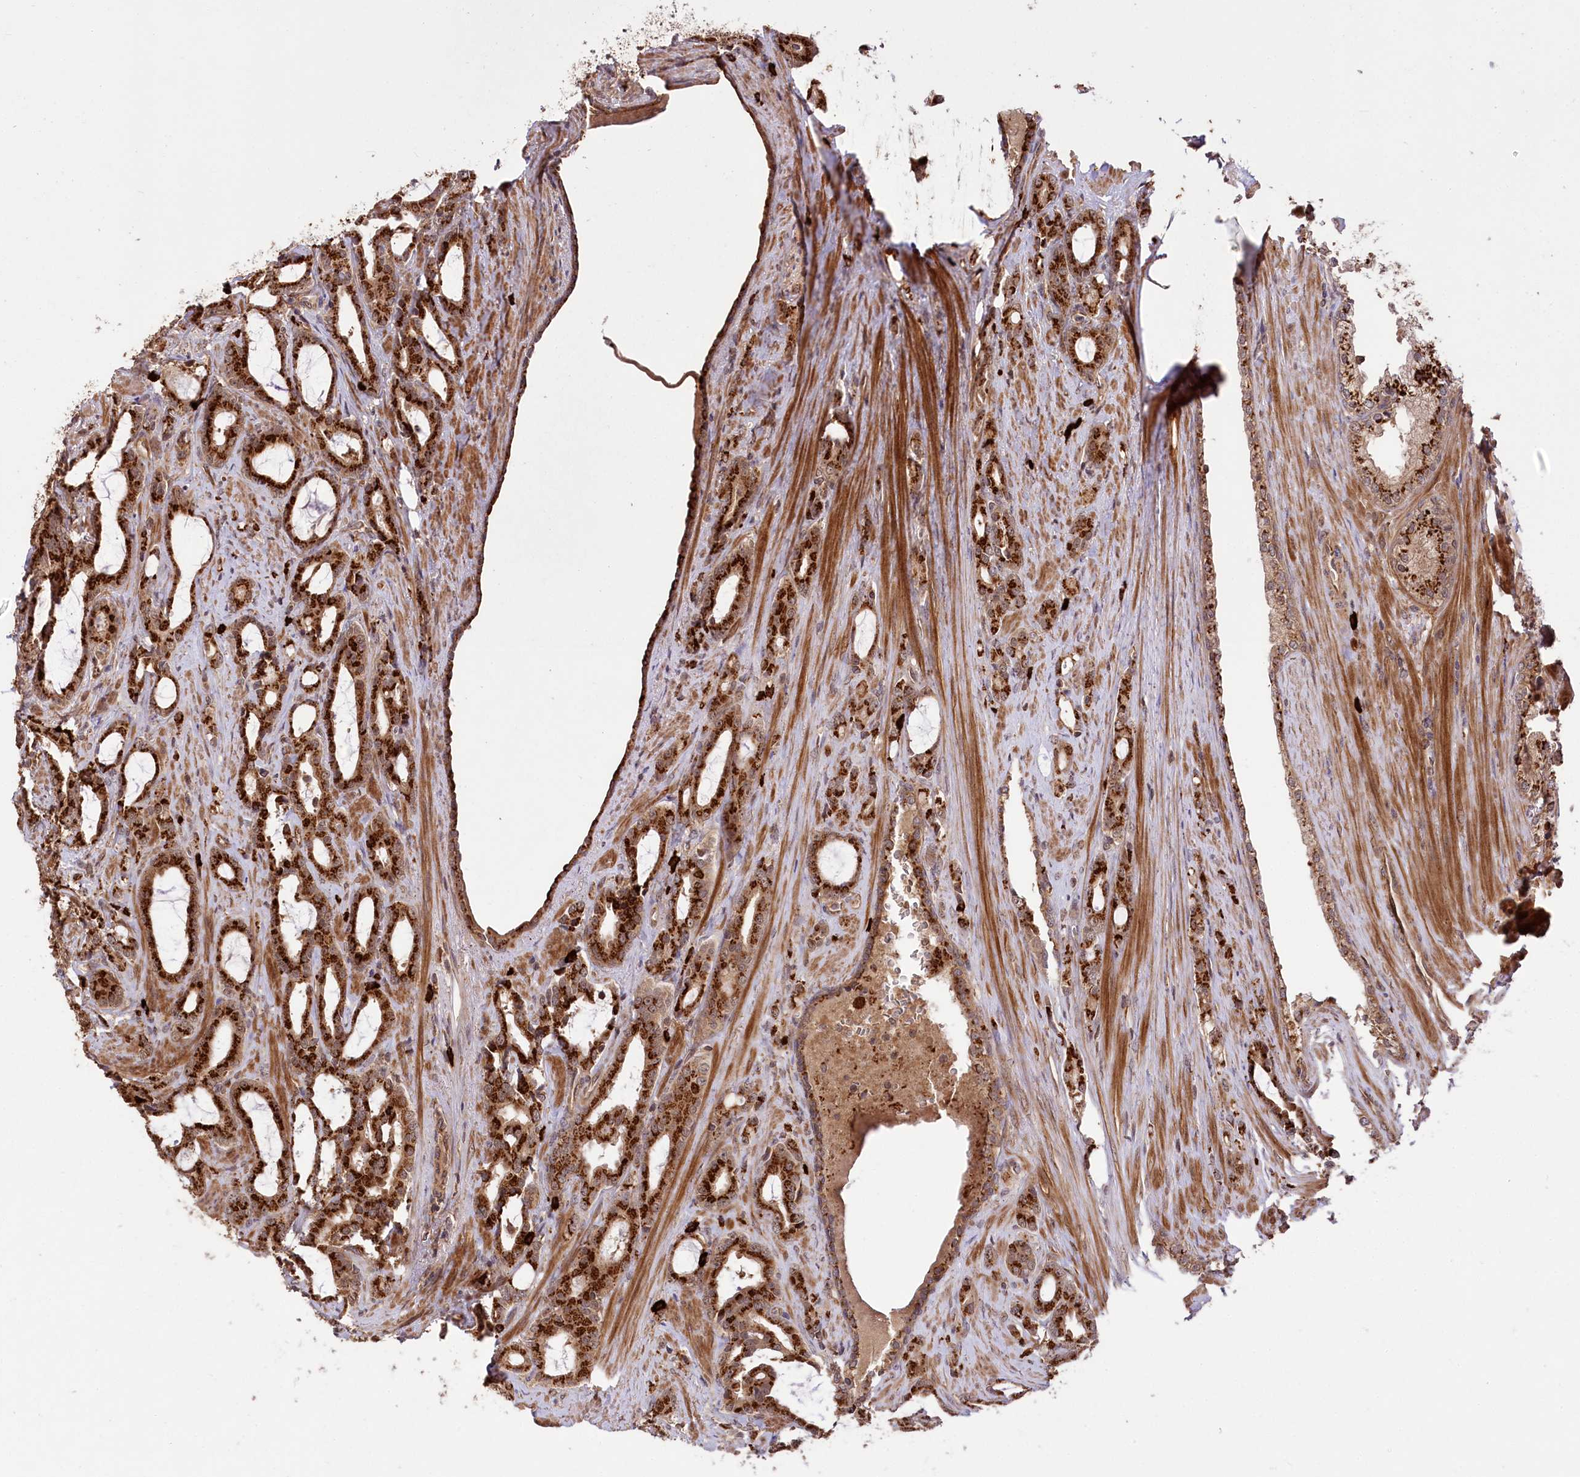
{"staining": {"intensity": "strong", "quantity": ">75%", "location": "cytoplasmic/membranous"}, "tissue": "prostate cancer", "cell_type": "Tumor cells", "image_type": "cancer", "snomed": [{"axis": "morphology", "description": "Adenocarcinoma, High grade"}, {"axis": "topography", "description": "Prostate"}], "caption": "Prostate cancer (high-grade adenocarcinoma) tissue reveals strong cytoplasmic/membranous staining in about >75% of tumor cells, visualized by immunohistochemistry.", "gene": "CARD19", "patient": {"sex": "male", "age": 72}}